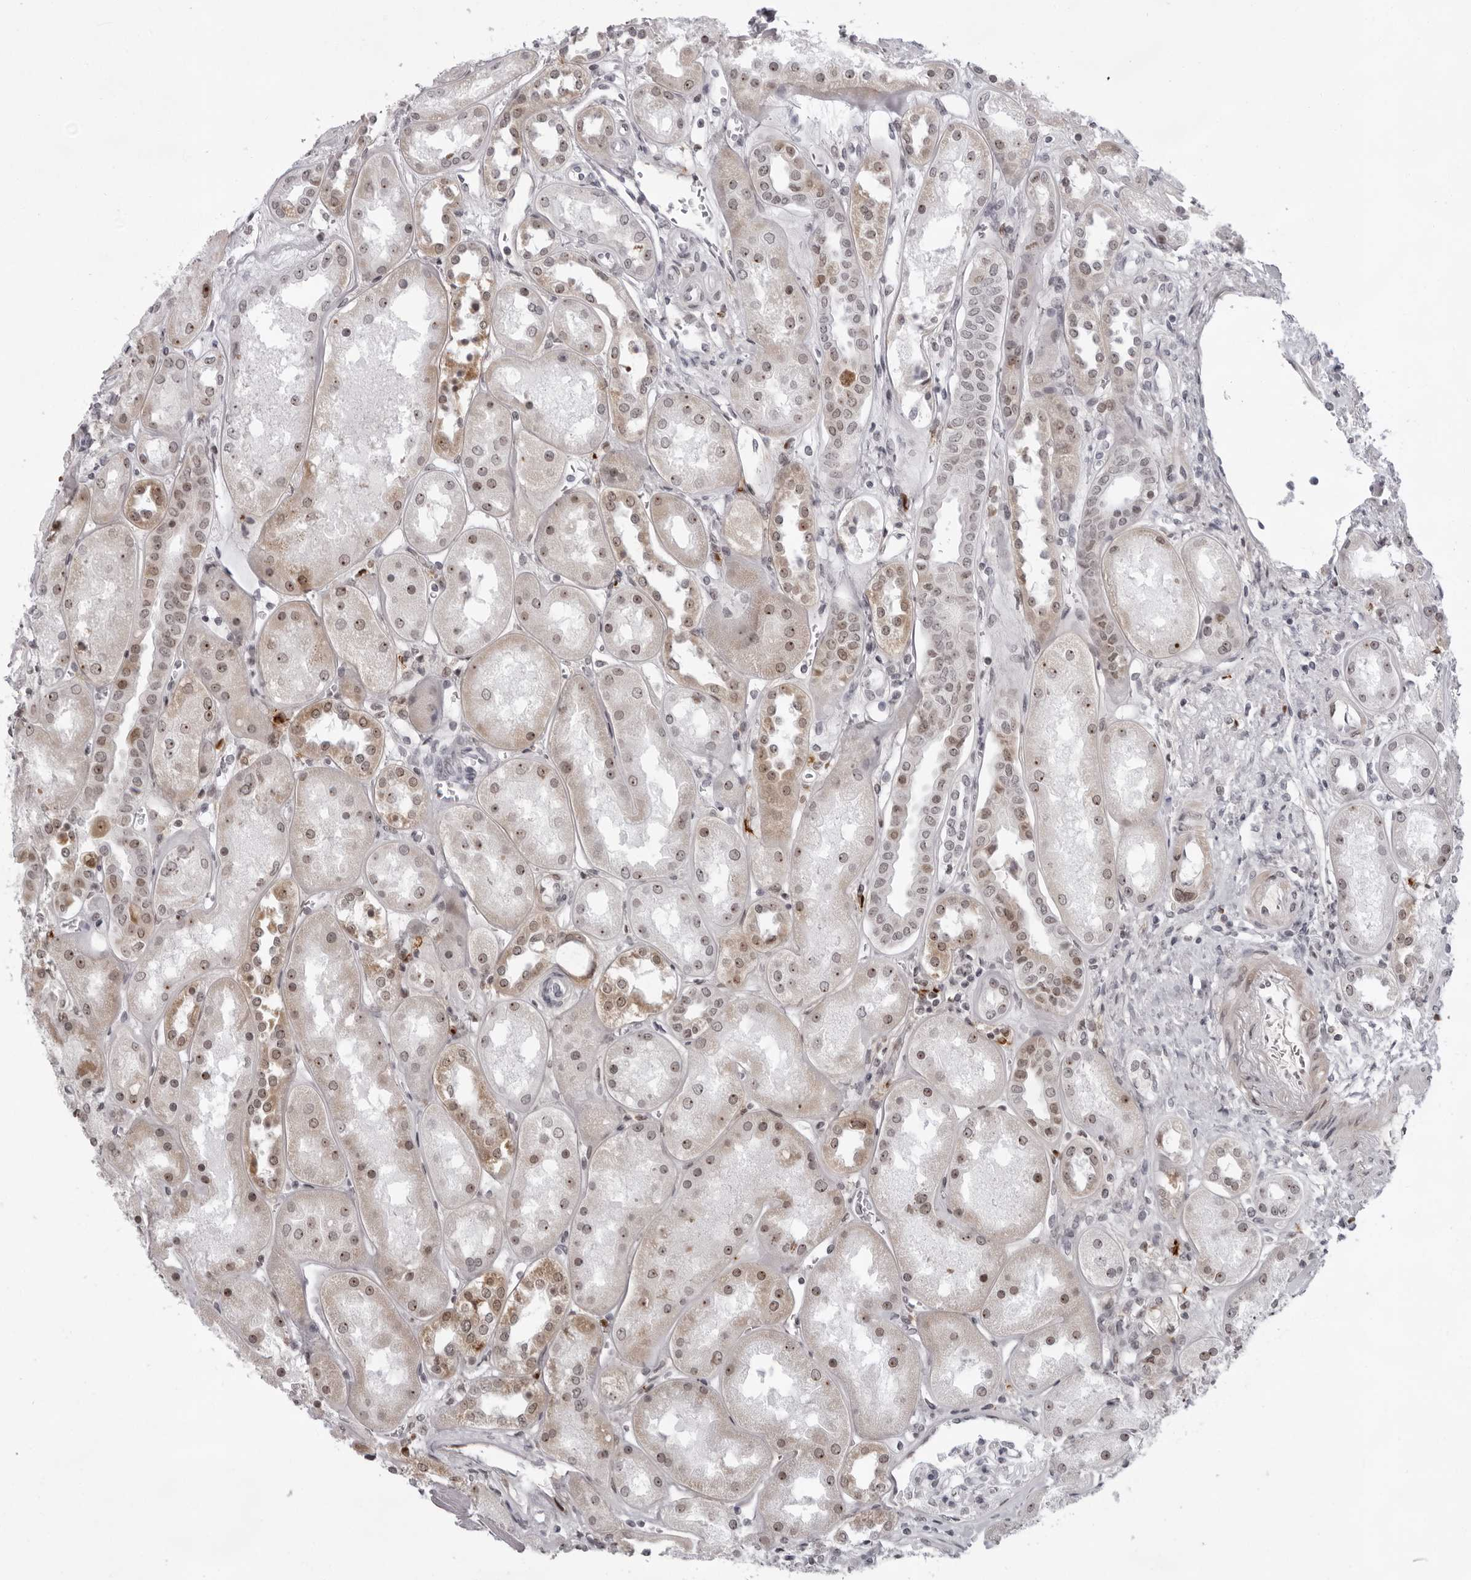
{"staining": {"intensity": "negative", "quantity": "none", "location": "none"}, "tissue": "kidney", "cell_type": "Cells in glomeruli", "image_type": "normal", "snomed": [{"axis": "morphology", "description": "Normal tissue, NOS"}, {"axis": "topography", "description": "Kidney"}], "caption": "Kidney stained for a protein using immunohistochemistry displays no expression cells in glomeruli.", "gene": "EXOSC10", "patient": {"sex": "male", "age": 70}}